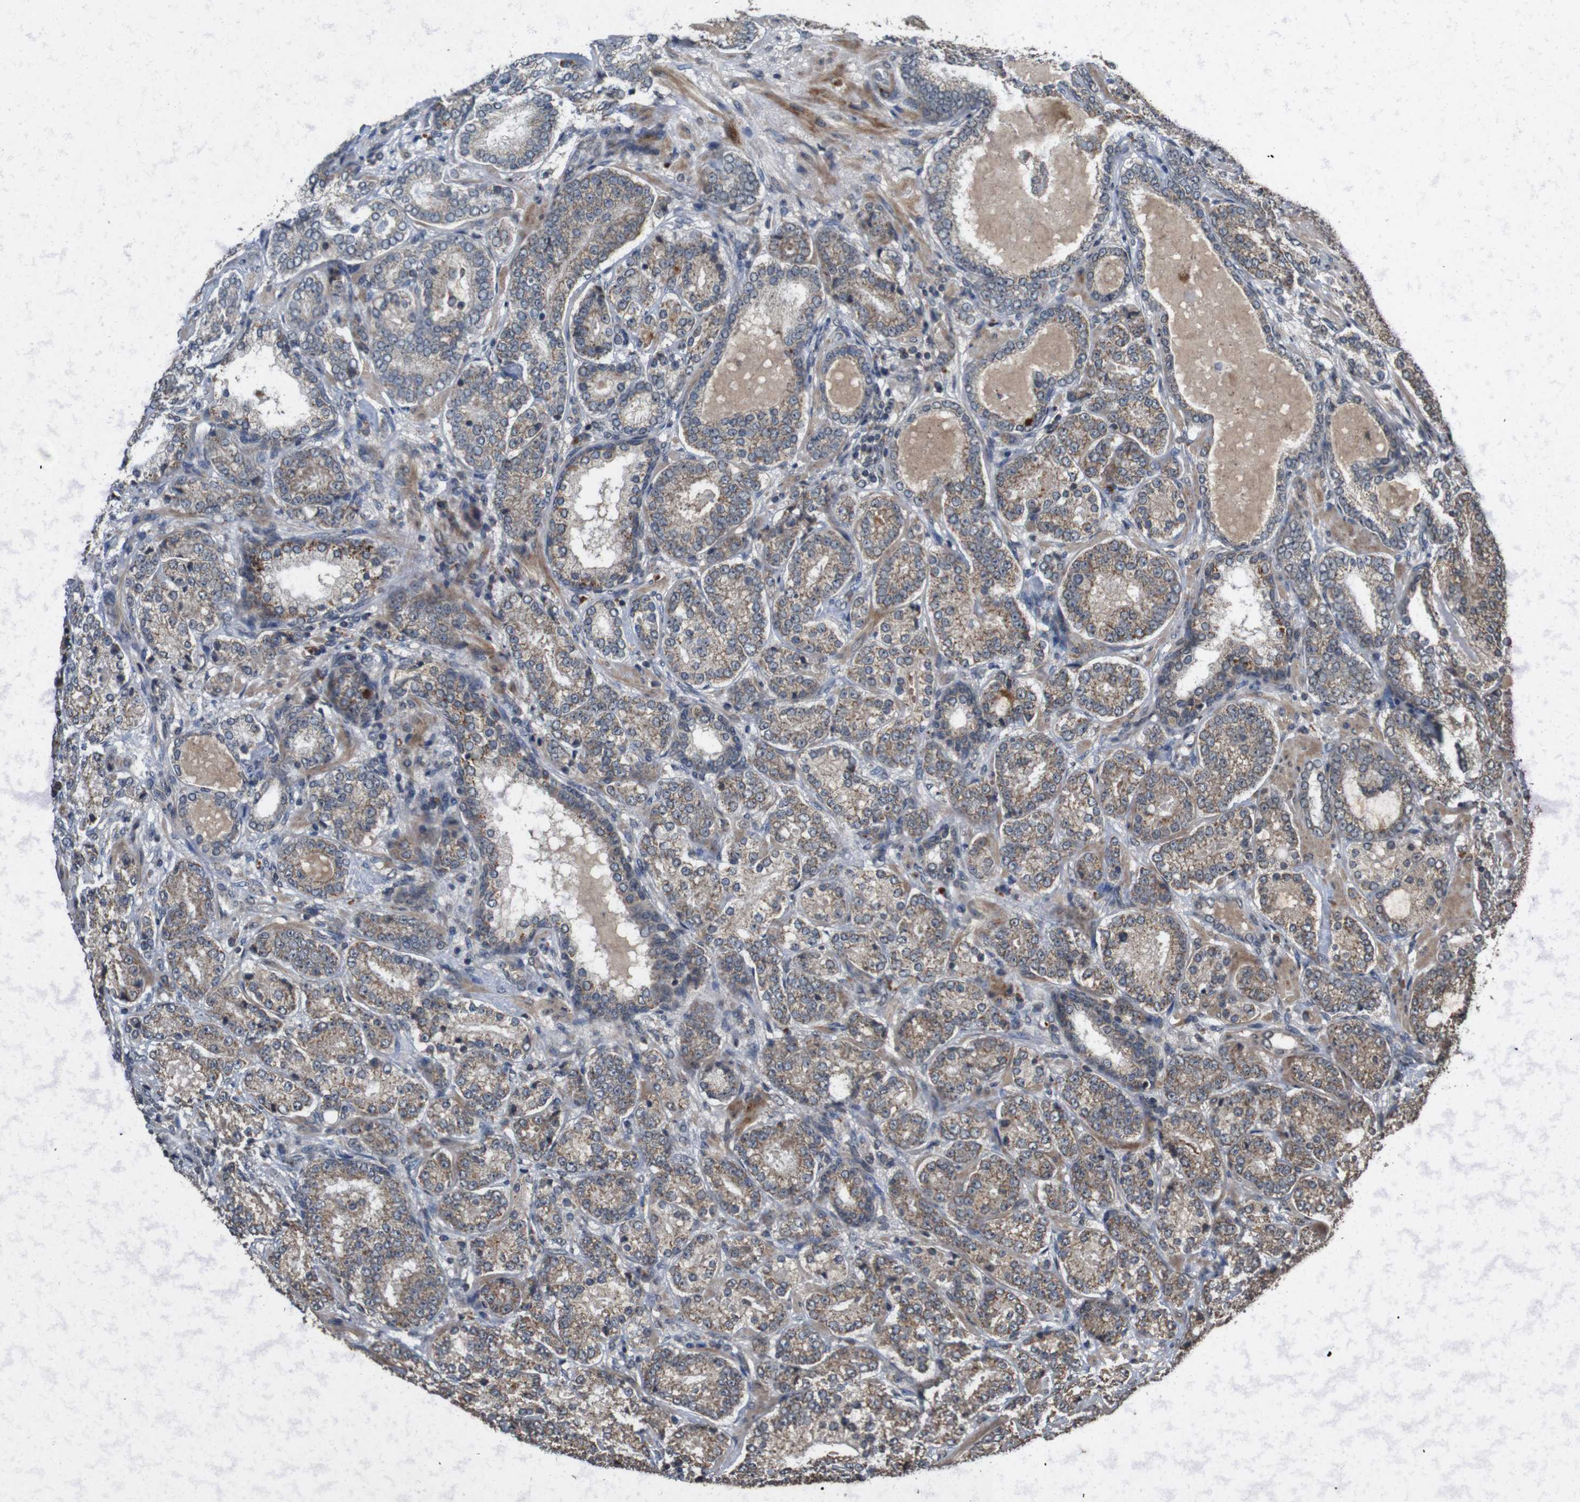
{"staining": {"intensity": "moderate", "quantity": ">75%", "location": "cytoplasmic/membranous"}, "tissue": "prostate cancer", "cell_type": "Tumor cells", "image_type": "cancer", "snomed": [{"axis": "morphology", "description": "Adenocarcinoma, High grade"}, {"axis": "topography", "description": "Prostate"}], "caption": "Immunohistochemical staining of prostate cancer (high-grade adenocarcinoma) exhibits medium levels of moderate cytoplasmic/membranous protein positivity in approximately >75% of tumor cells. (DAB (3,3'-diaminobenzidine) IHC with brightfield microscopy, high magnification).", "gene": "SORL1", "patient": {"sex": "male", "age": 61}}